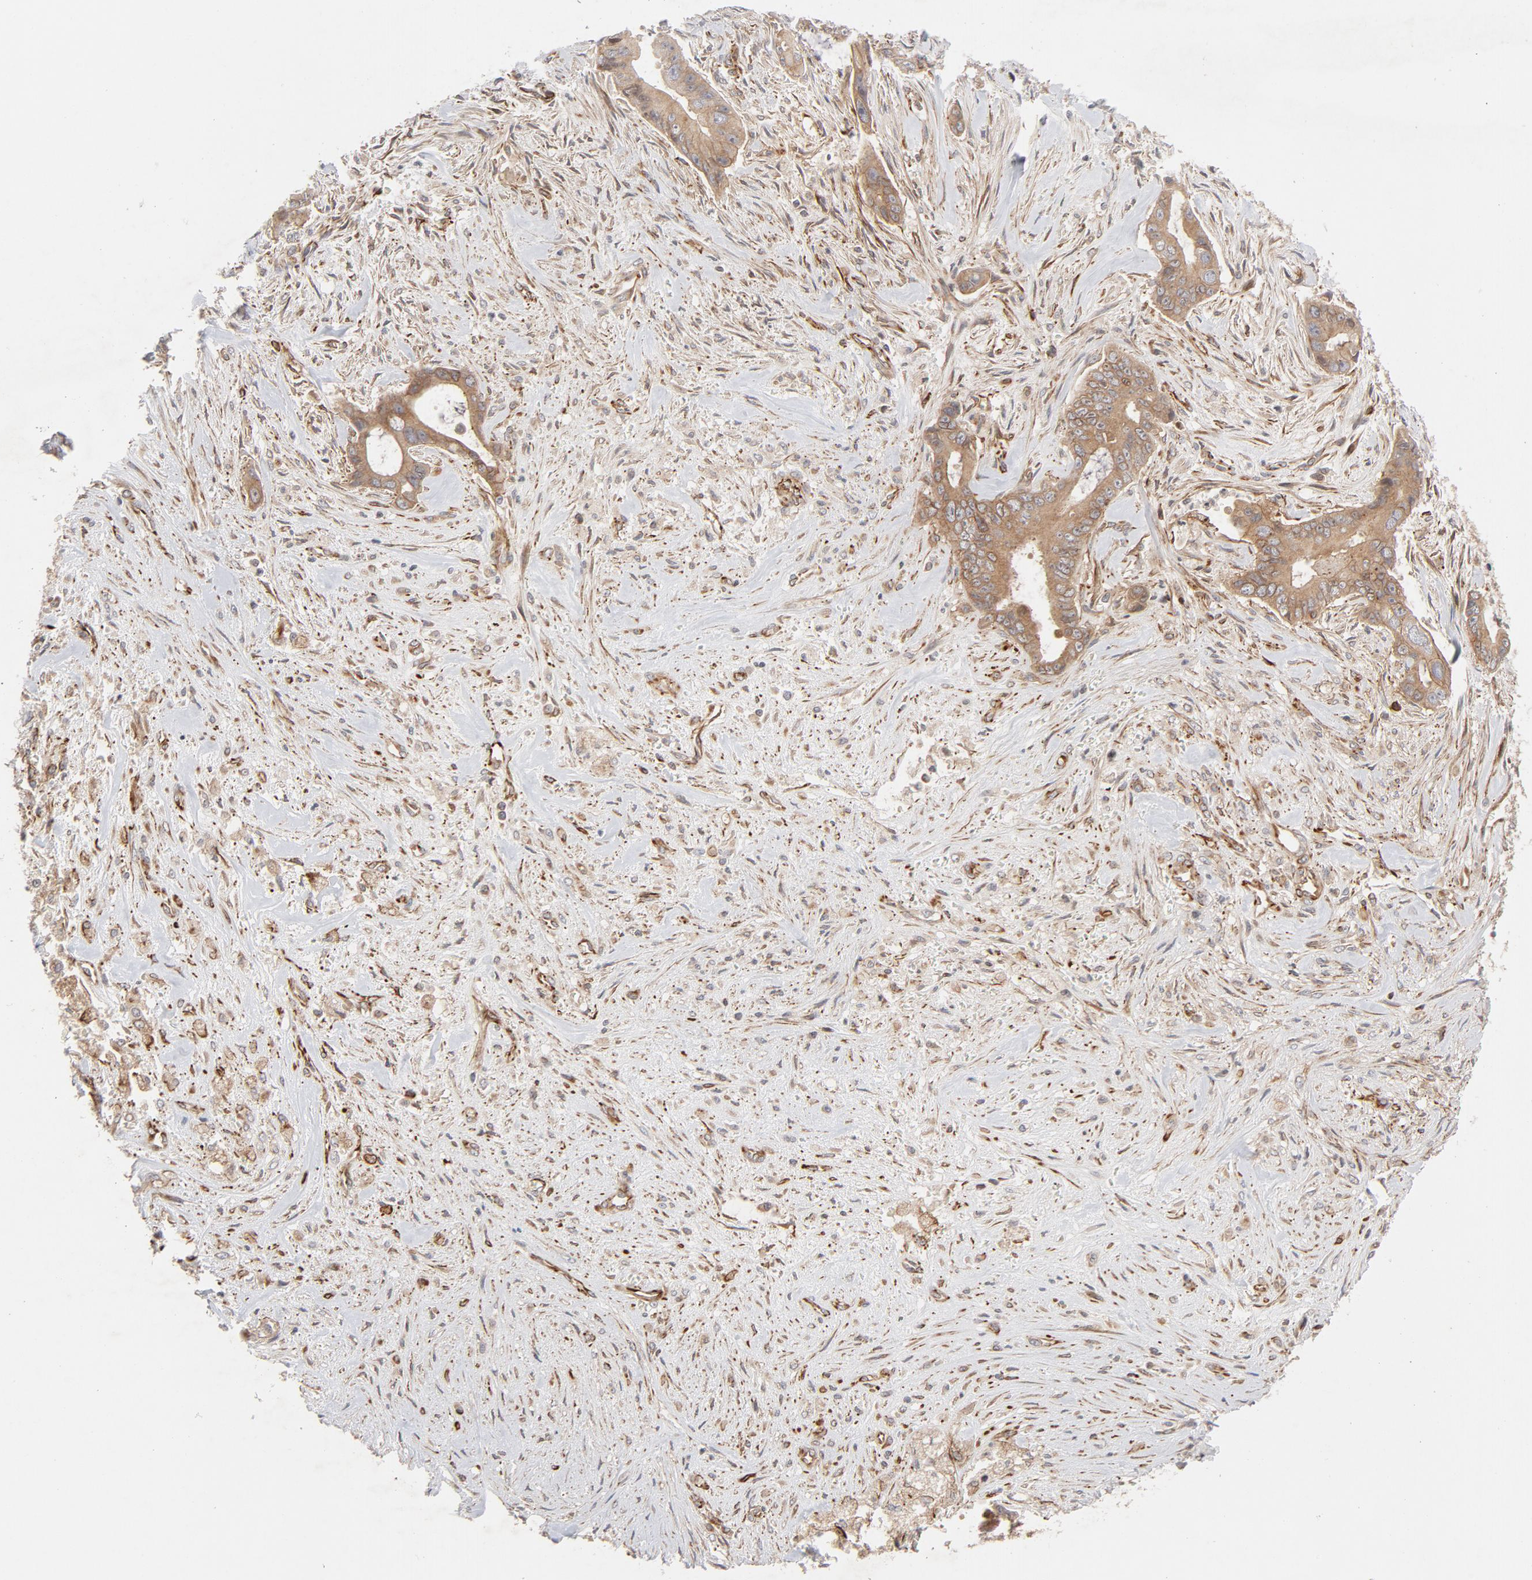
{"staining": {"intensity": "moderate", "quantity": ">75%", "location": "cytoplasmic/membranous"}, "tissue": "liver cancer", "cell_type": "Tumor cells", "image_type": "cancer", "snomed": [{"axis": "morphology", "description": "Cholangiocarcinoma"}, {"axis": "topography", "description": "Liver"}], "caption": "Cholangiocarcinoma (liver) tissue shows moderate cytoplasmic/membranous staining in about >75% of tumor cells (Brightfield microscopy of DAB IHC at high magnification).", "gene": "DNAAF2", "patient": {"sex": "female", "age": 55}}